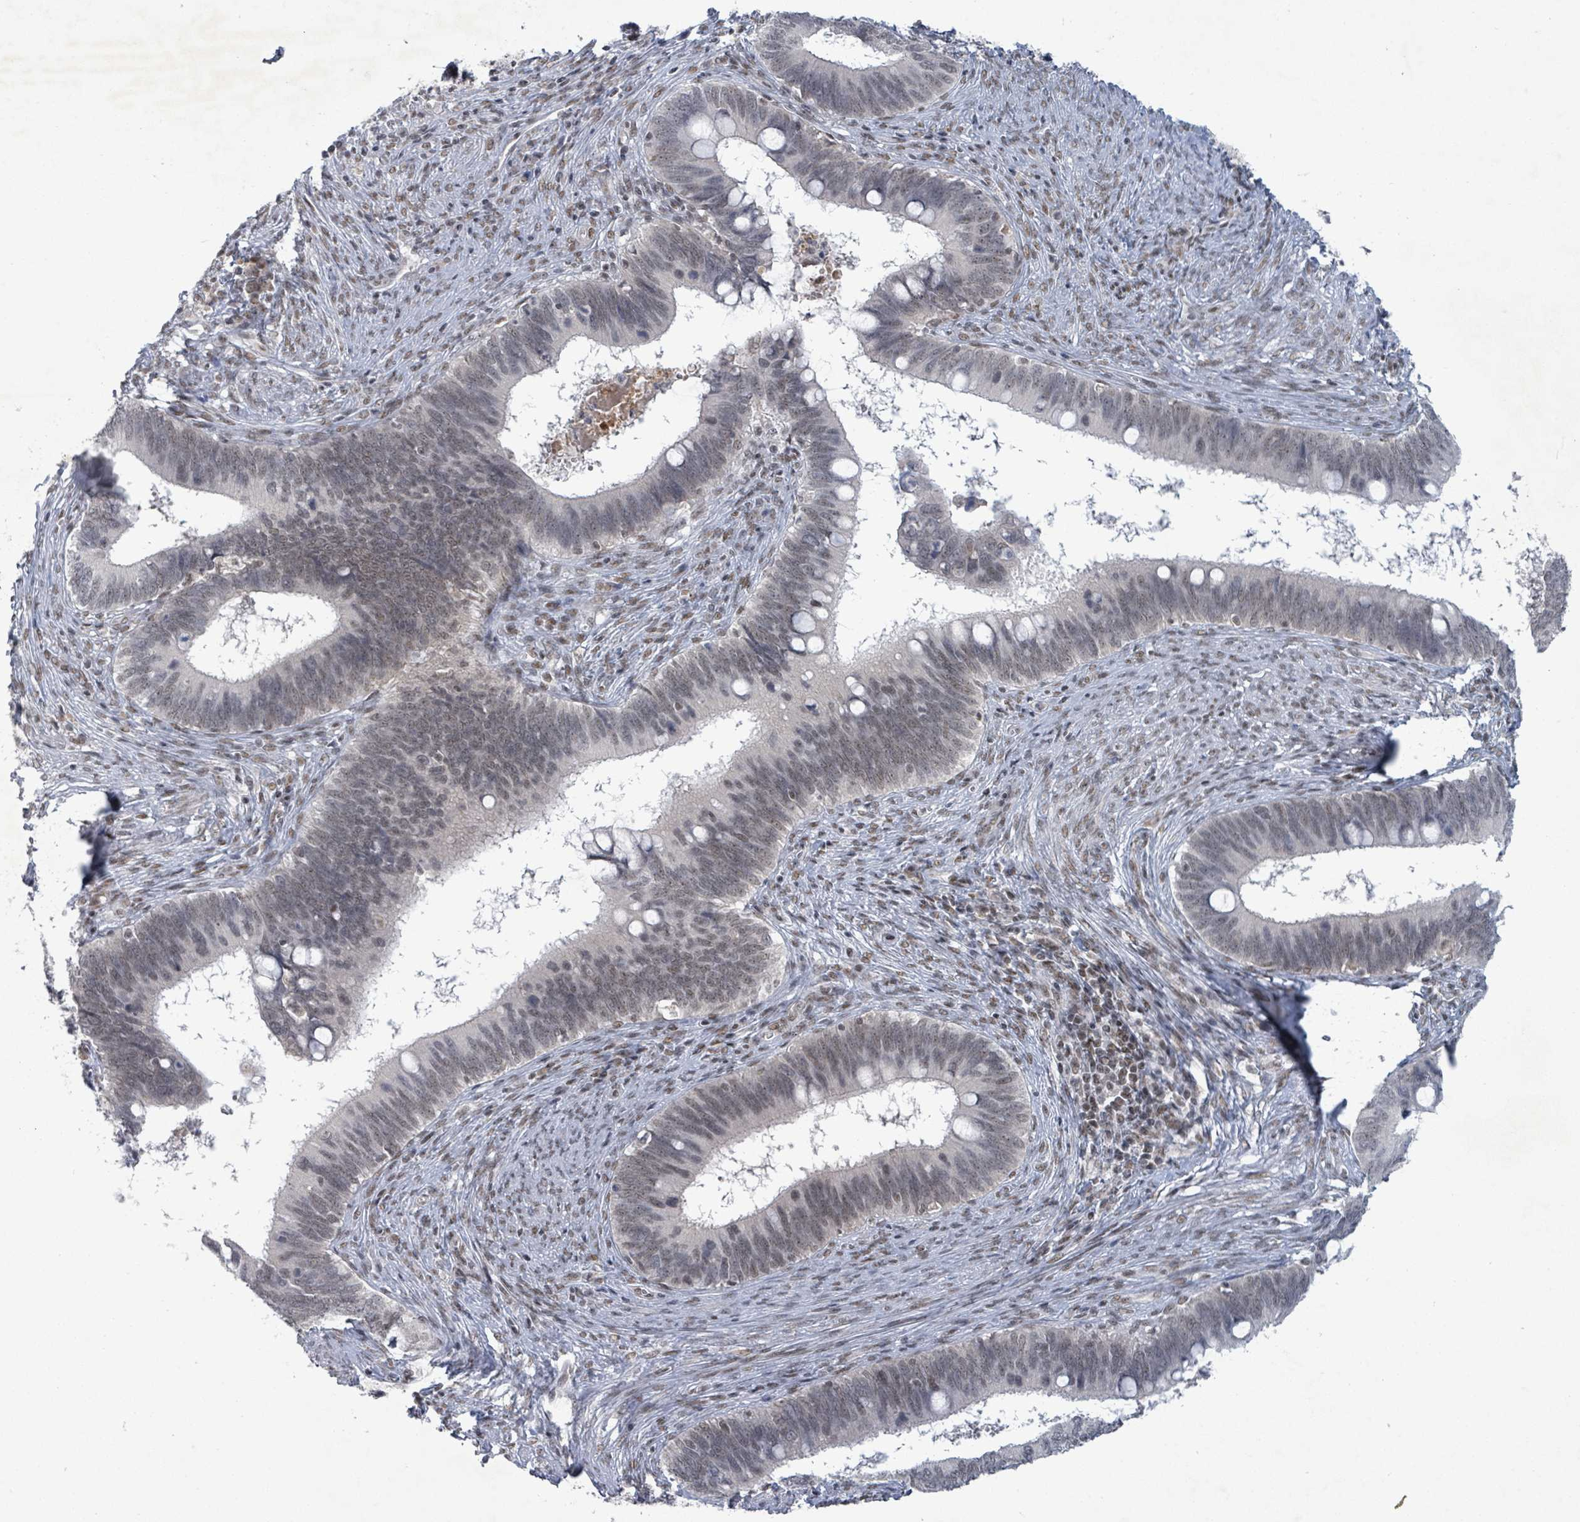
{"staining": {"intensity": "negative", "quantity": "none", "location": "none"}, "tissue": "cervical cancer", "cell_type": "Tumor cells", "image_type": "cancer", "snomed": [{"axis": "morphology", "description": "Adenocarcinoma, NOS"}, {"axis": "topography", "description": "Cervix"}], "caption": "There is no significant expression in tumor cells of cervical cancer.", "gene": "BANP", "patient": {"sex": "female", "age": 42}}